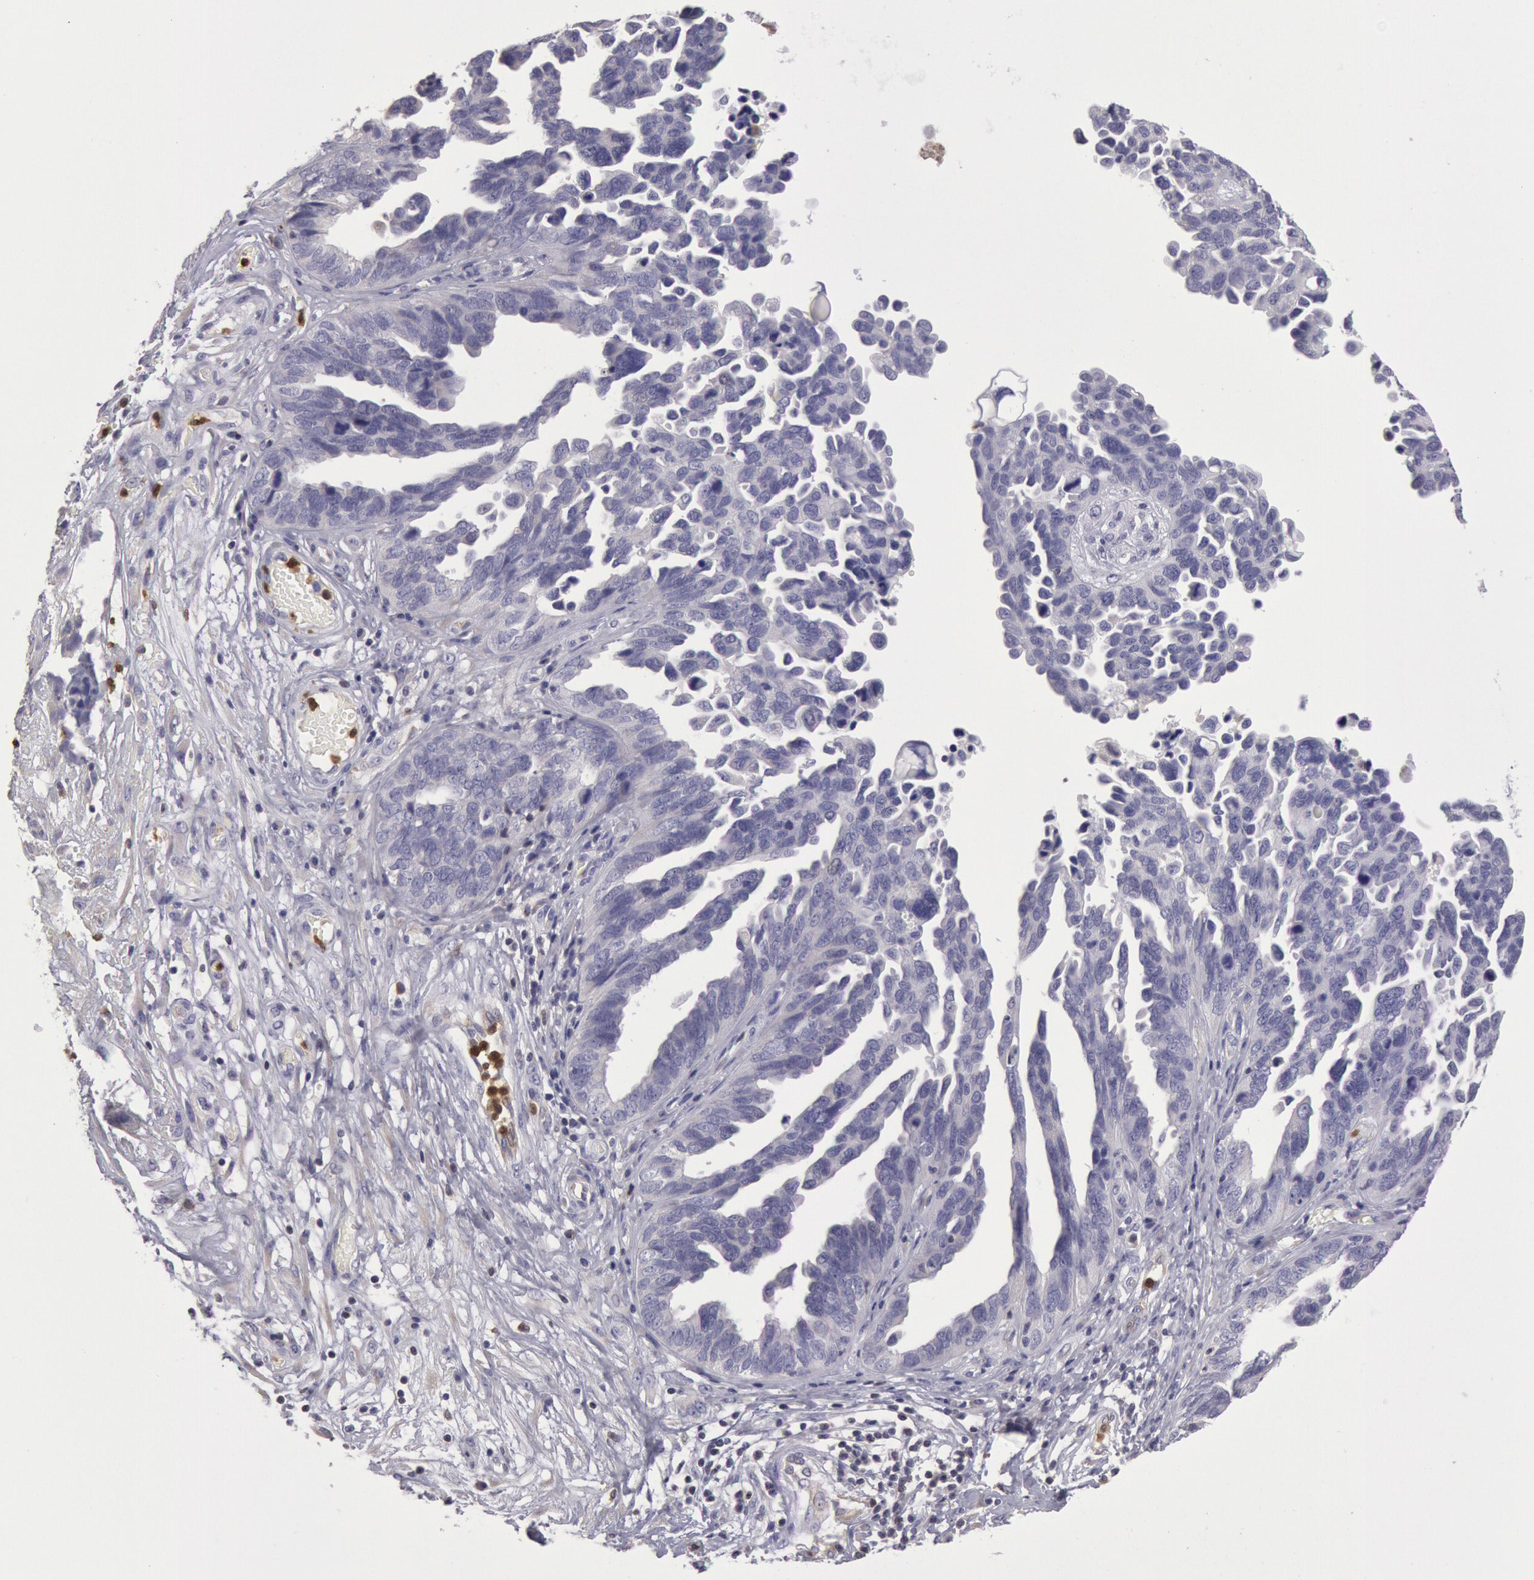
{"staining": {"intensity": "negative", "quantity": "none", "location": "none"}, "tissue": "ovarian cancer", "cell_type": "Tumor cells", "image_type": "cancer", "snomed": [{"axis": "morphology", "description": "Cystadenocarcinoma, serous, NOS"}, {"axis": "topography", "description": "Ovary"}], "caption": "Immunohistochemistry micrograph of neoplastic tissue: ovarian cancer (serous cystadenocarcinoma) stained with DAB reveals no significant protein expression in tumor cells.", "gene": "RAB27A", "patient": {"sex": "female", "age": 64}}